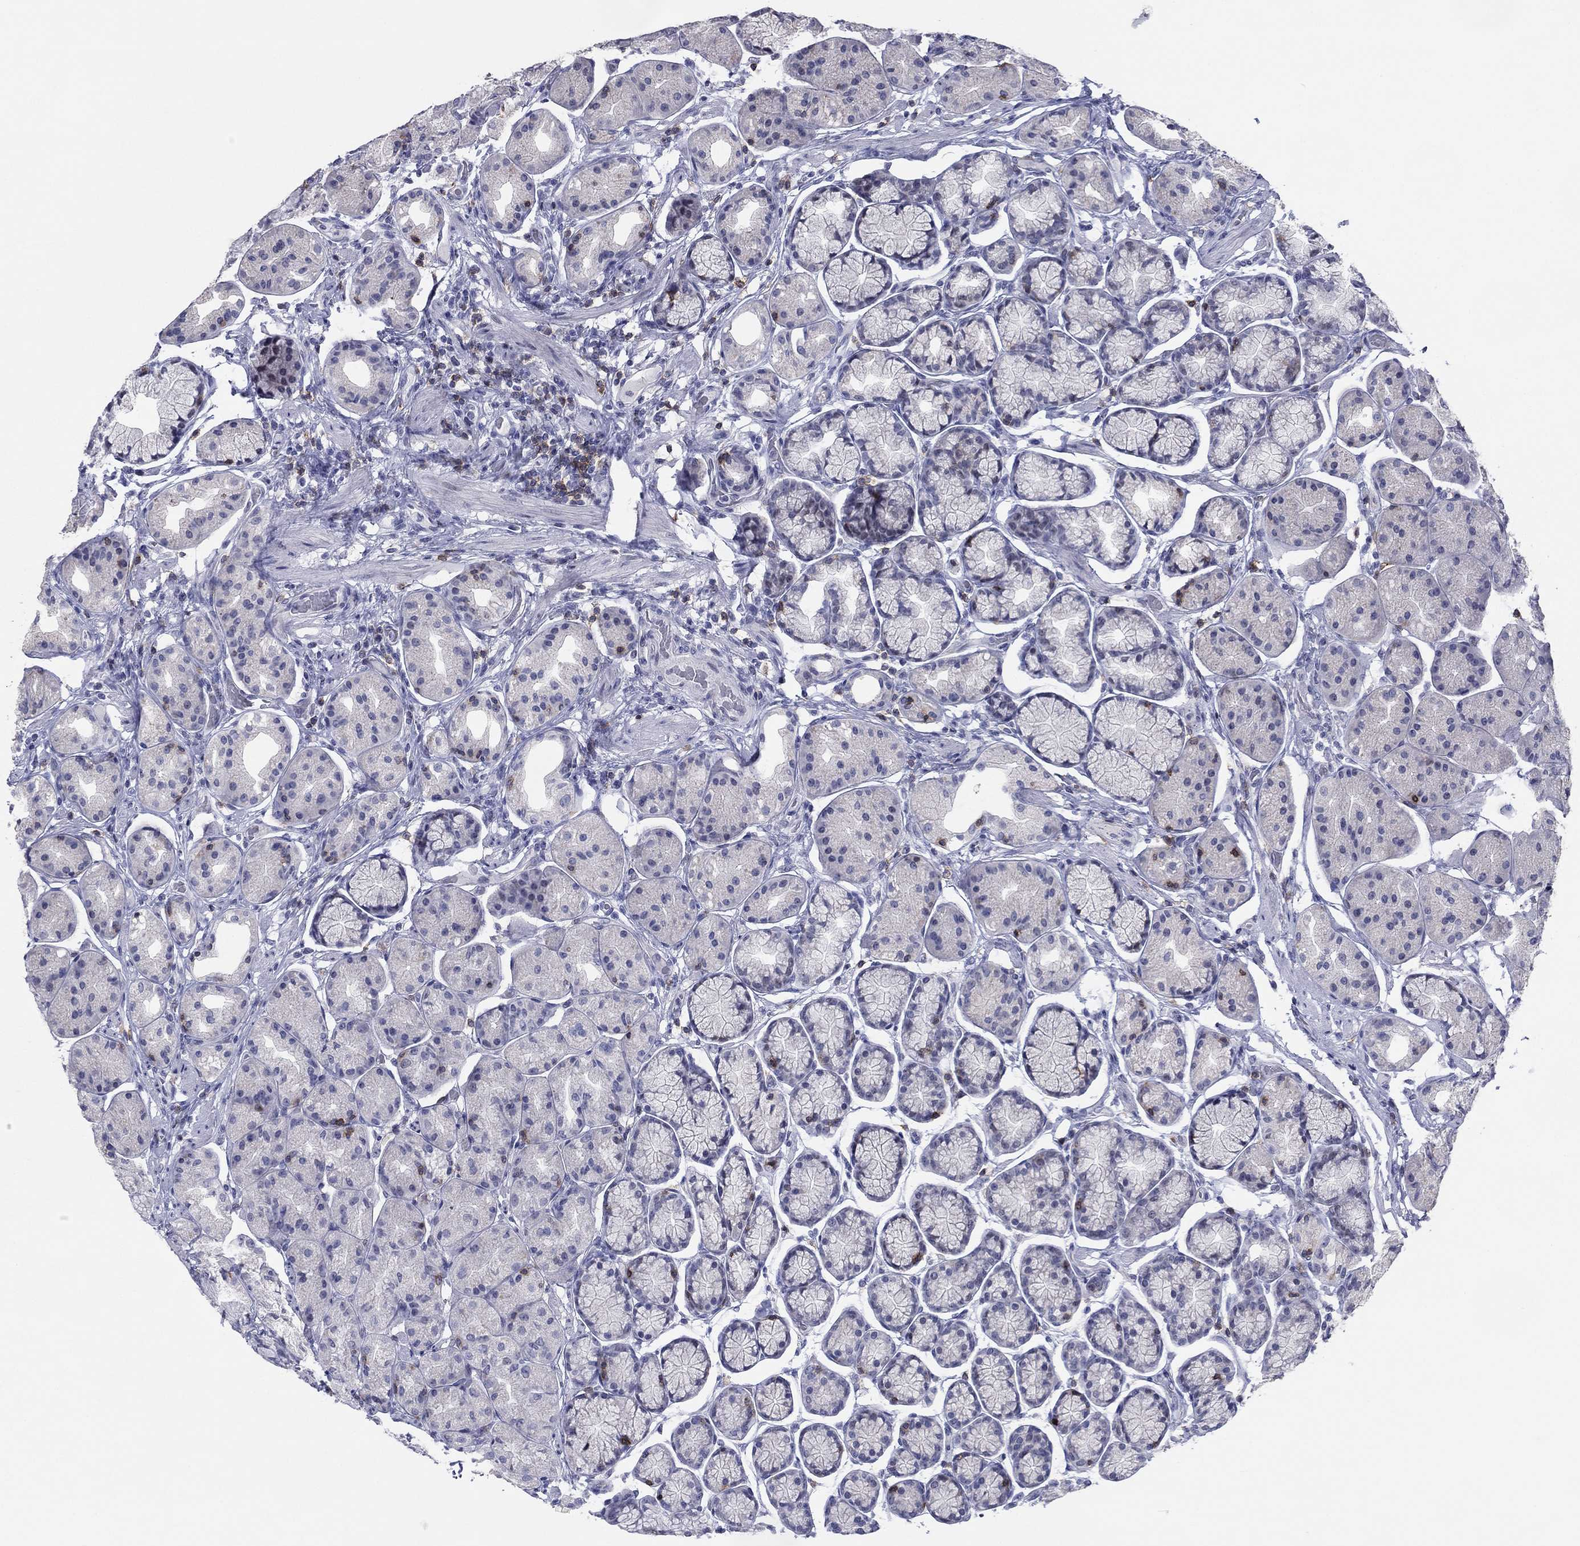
{"staining": {"intensity": "negative", "quantity": "none", "location": "none"}, "tissue": "stomach", "cell_type": "Glandular cells", "image_type": "normal", "snomed": [{"axis": "morphology", "description": "Normal tissue, NOS"}, {"axis": "morphology", "description": "Adenocarcinoma, NOS"}, {"axis": "morphology", "description": "Adenocarcinoma, High grade"}, {"axis": "topography", "description": "Stomach, upper"}, {"axis": "topography", "description": "Stomach"}], "caption": "High power microscopy micrograph of an immunohistochemistry (IHC) micrograph of benign stomach, revealing no significant positivity in glandular cells. (Immunohistochemistry (ihc), brightfield microscopy, high magnification).", "gene": "ITGAE", "patient": {"sex": "female", "age": 65}}